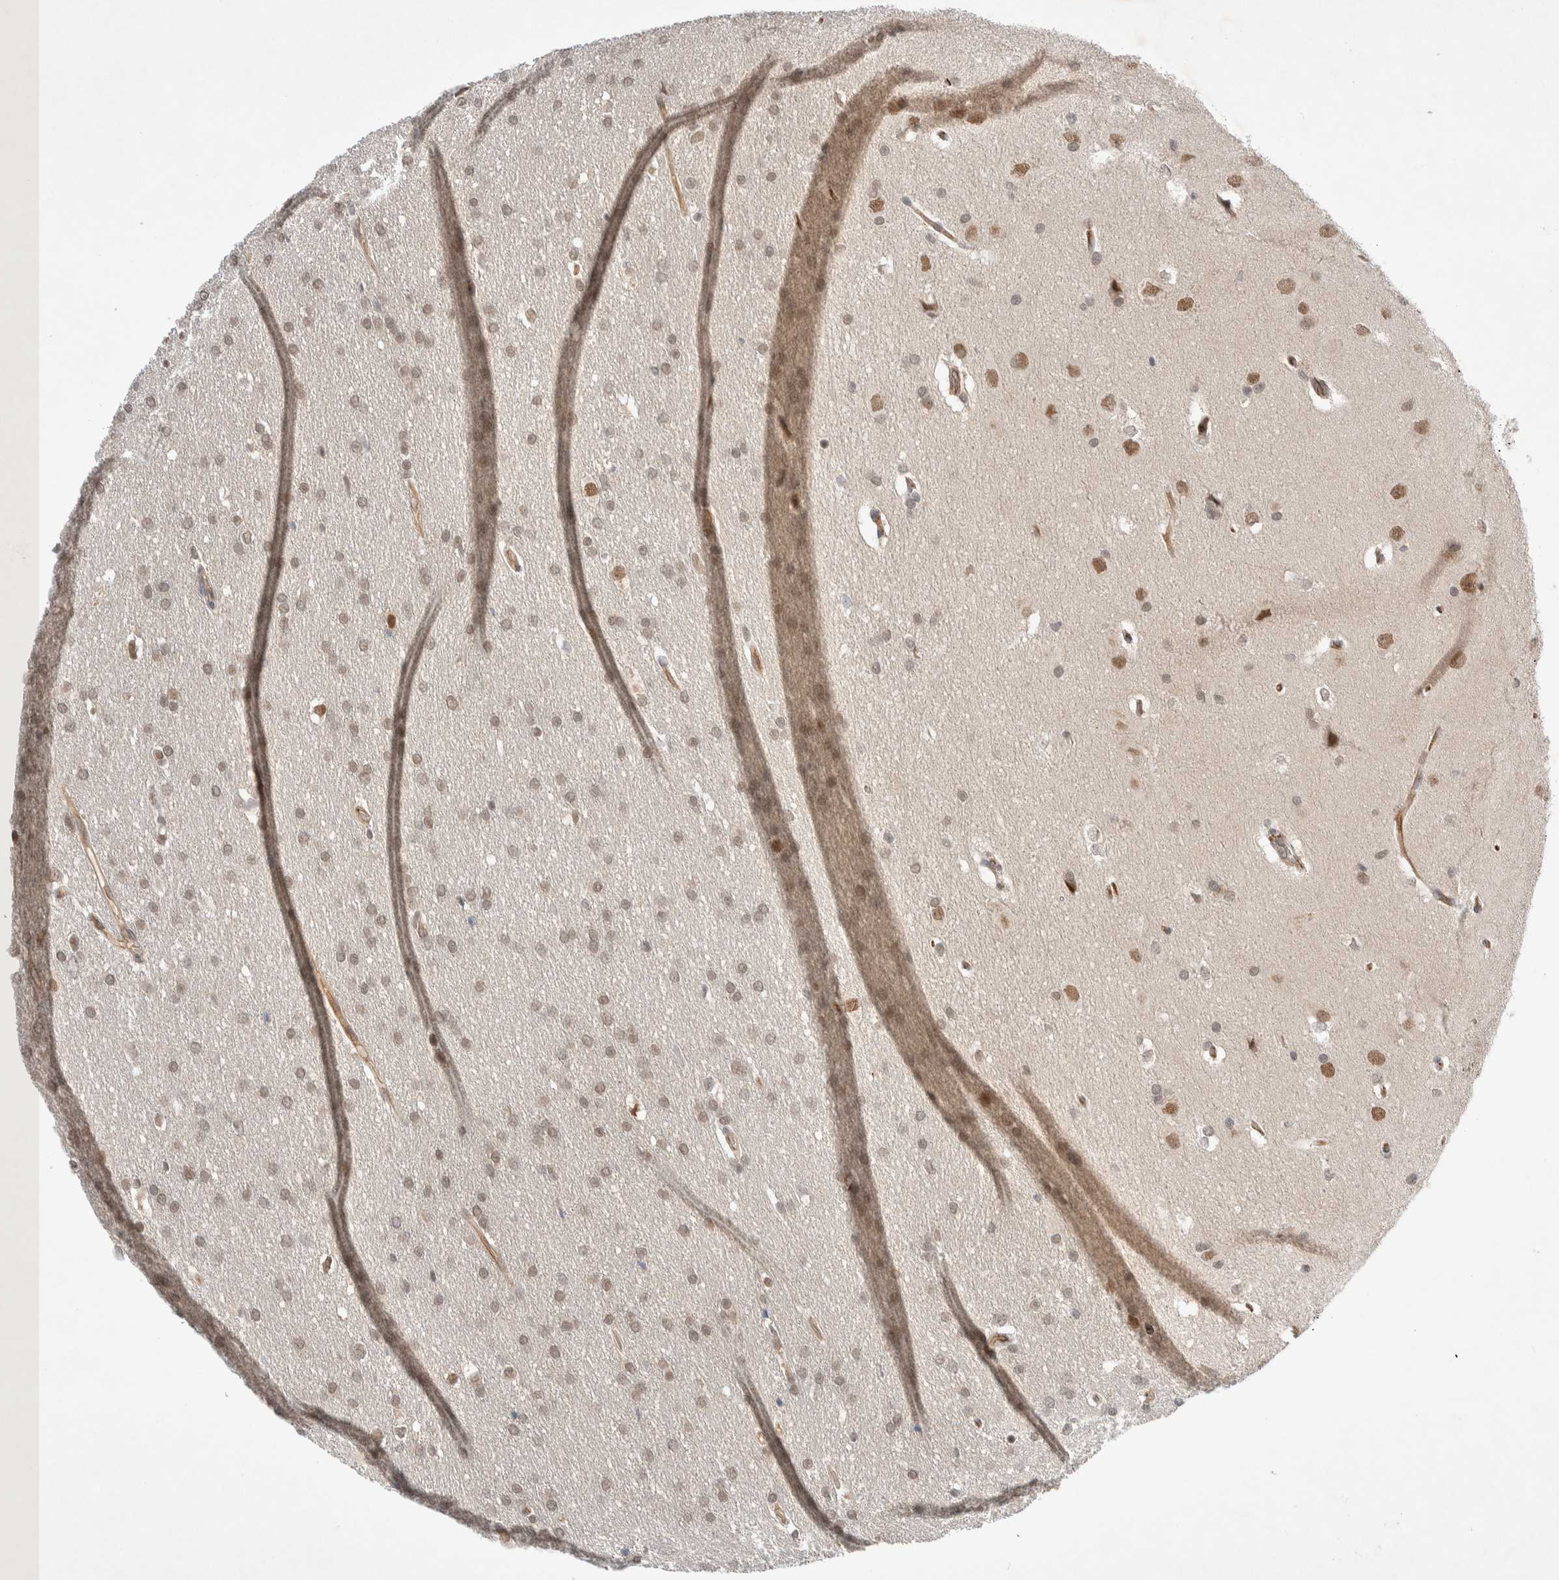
{"staining": {"intensity": "weak", "quantity": ">75%", "location": "nuclear"}, "tissue": "glioma", "cell_type": "Tumor cells", "image_type": "cancer", "snomed": [{"axis": "morphology", "description": "Glioma, malignant, Low grade"}, {"axis": "topography", "description": "Brain"}], "caption": "An IHC image of neoplastic tissue is shown. Protein staining in brown shows weak nuclear positivity in glioma within tumor cells. The staining is performed using DAB brown chromogen to label protein expression. The nuclei are counter-stained blue using hematoxylin.", "gene": "ZNF704", "patient": {"sex": "female", "age": 37}}